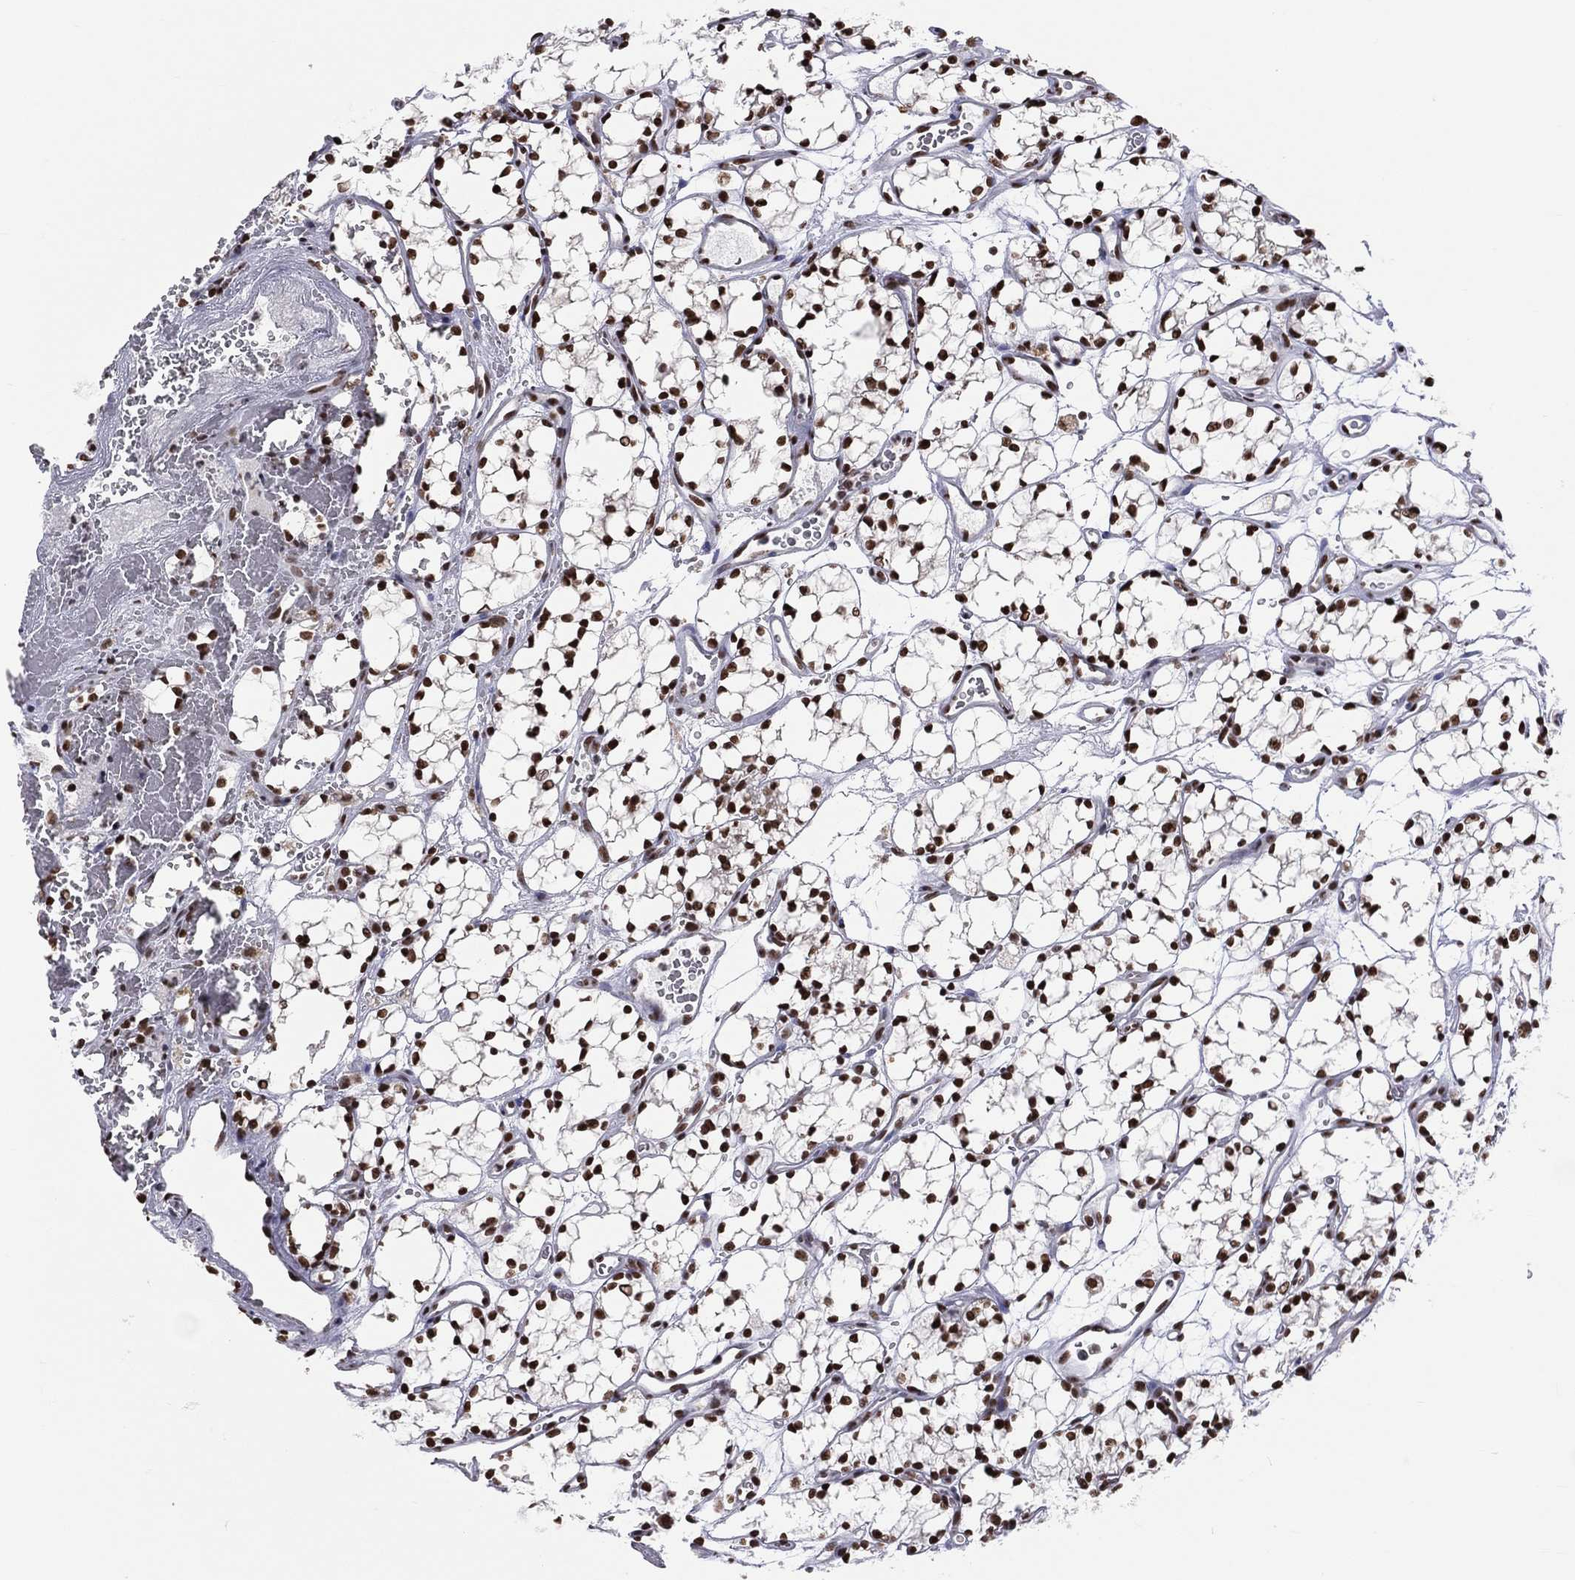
{"staining": {"intensity": "strong", "quantity": ">75%", "location": "nuclear"}, "tissue": "renal cancer", "cell_type": "Tumor cells", "image_type": "cancer", "snomed": [{"axis": "morphology", "description": "Adenocarcinoma, NOS"}, {"axis": "topography", "description": "Kidney"}], "caption": "Immunohistochemical staining of human adenocarcinoma (renal) shows strong nuclear protein expression in about >75% of tumor cells.", "gene": "ZNF7", "patient": {"sex": "female", "age": 69}}